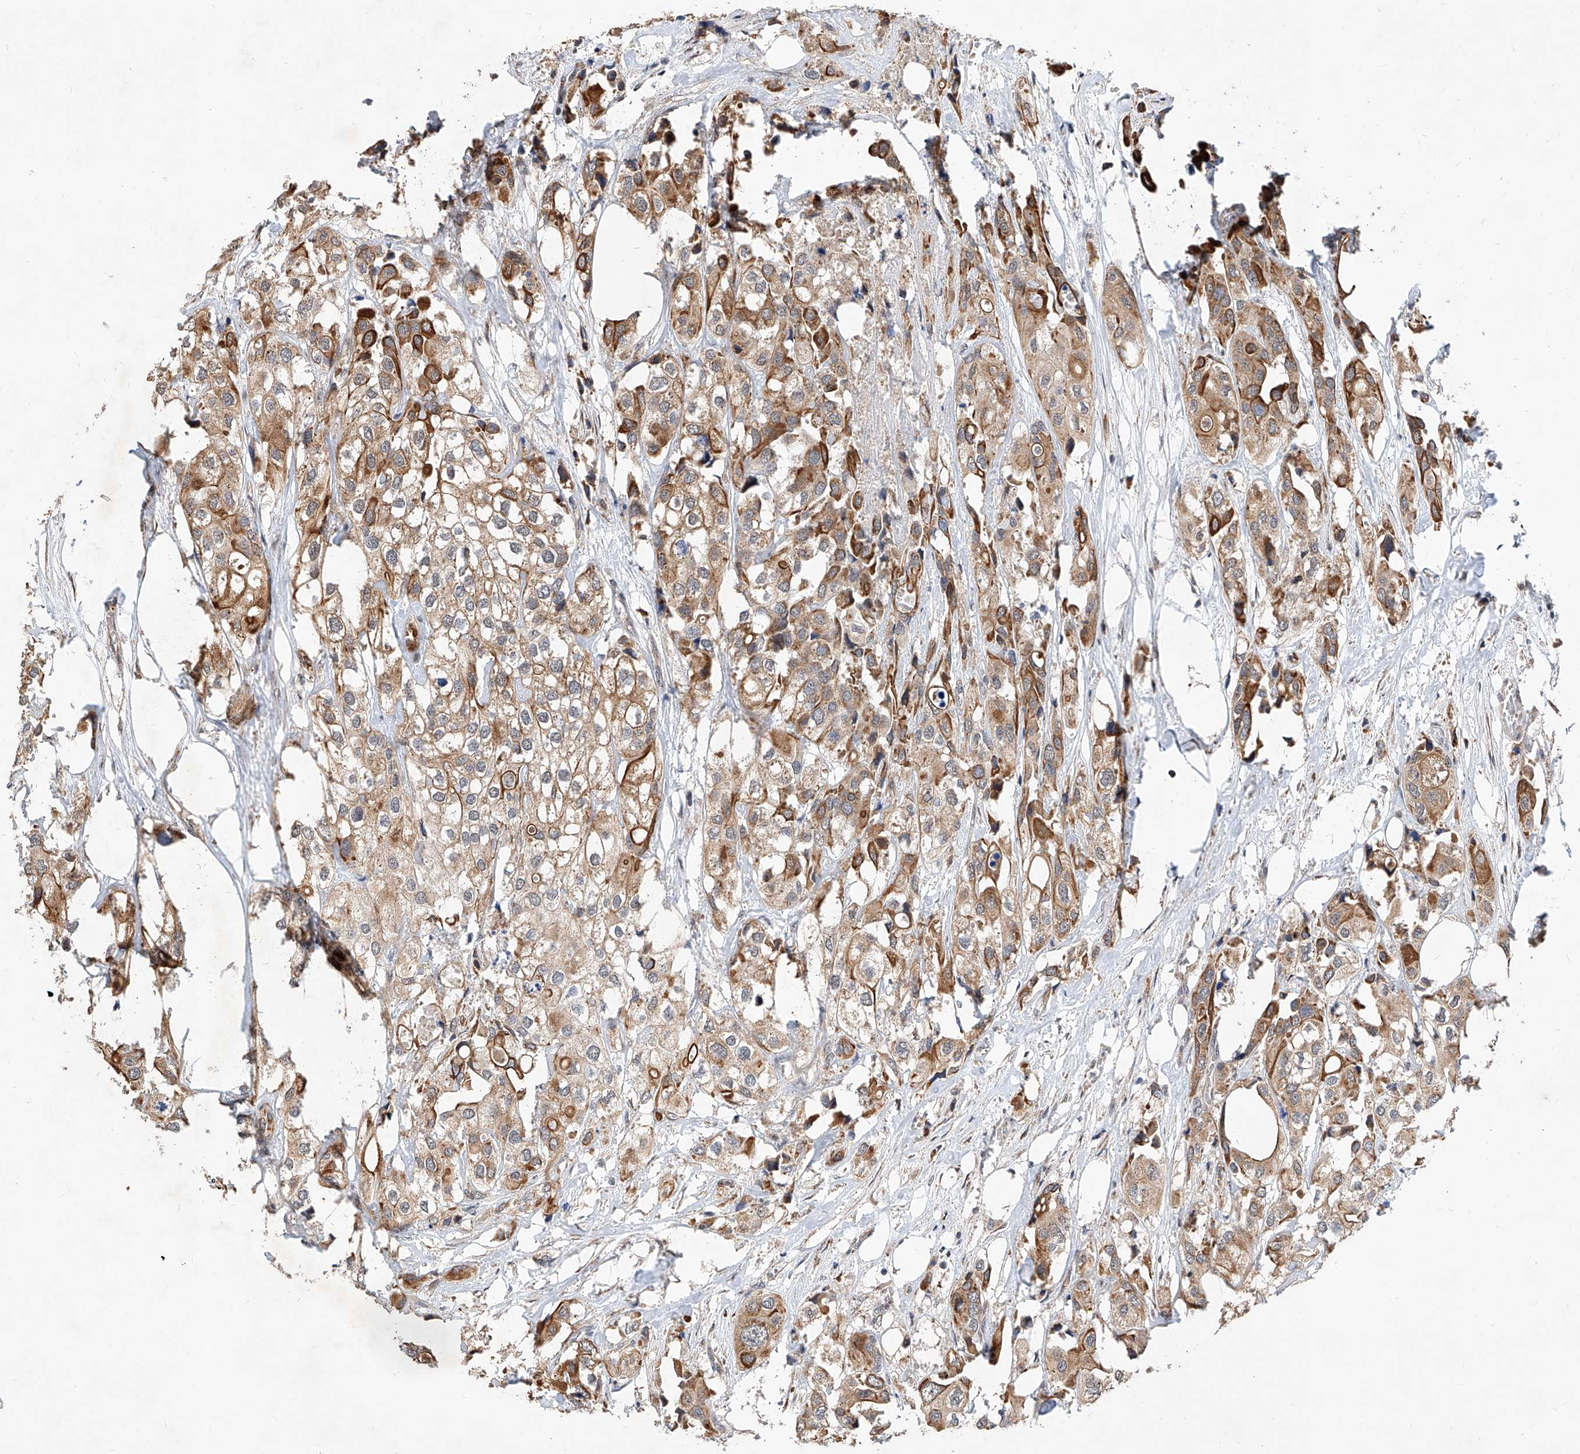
{"staining": {"intensity": "moderate", "quantity": ">75%", "location": "cytoplasmic/membranous"}, "tissue": "urothelial cancer", "cell_type": "Tumor cells", "image_type": "cancer", "snomed": [{"axis": "morphology", "description": "Urothelial carcinoma, High grade"}, {"axis": "topography", "description": "Urinary bladder"}], "caption": "Human urothelial cancer stained with a protein marker reveals moderate staining in tumor cells.", "gene": "MFSD4B", "patient": {"sex": "male", "age": 64}}